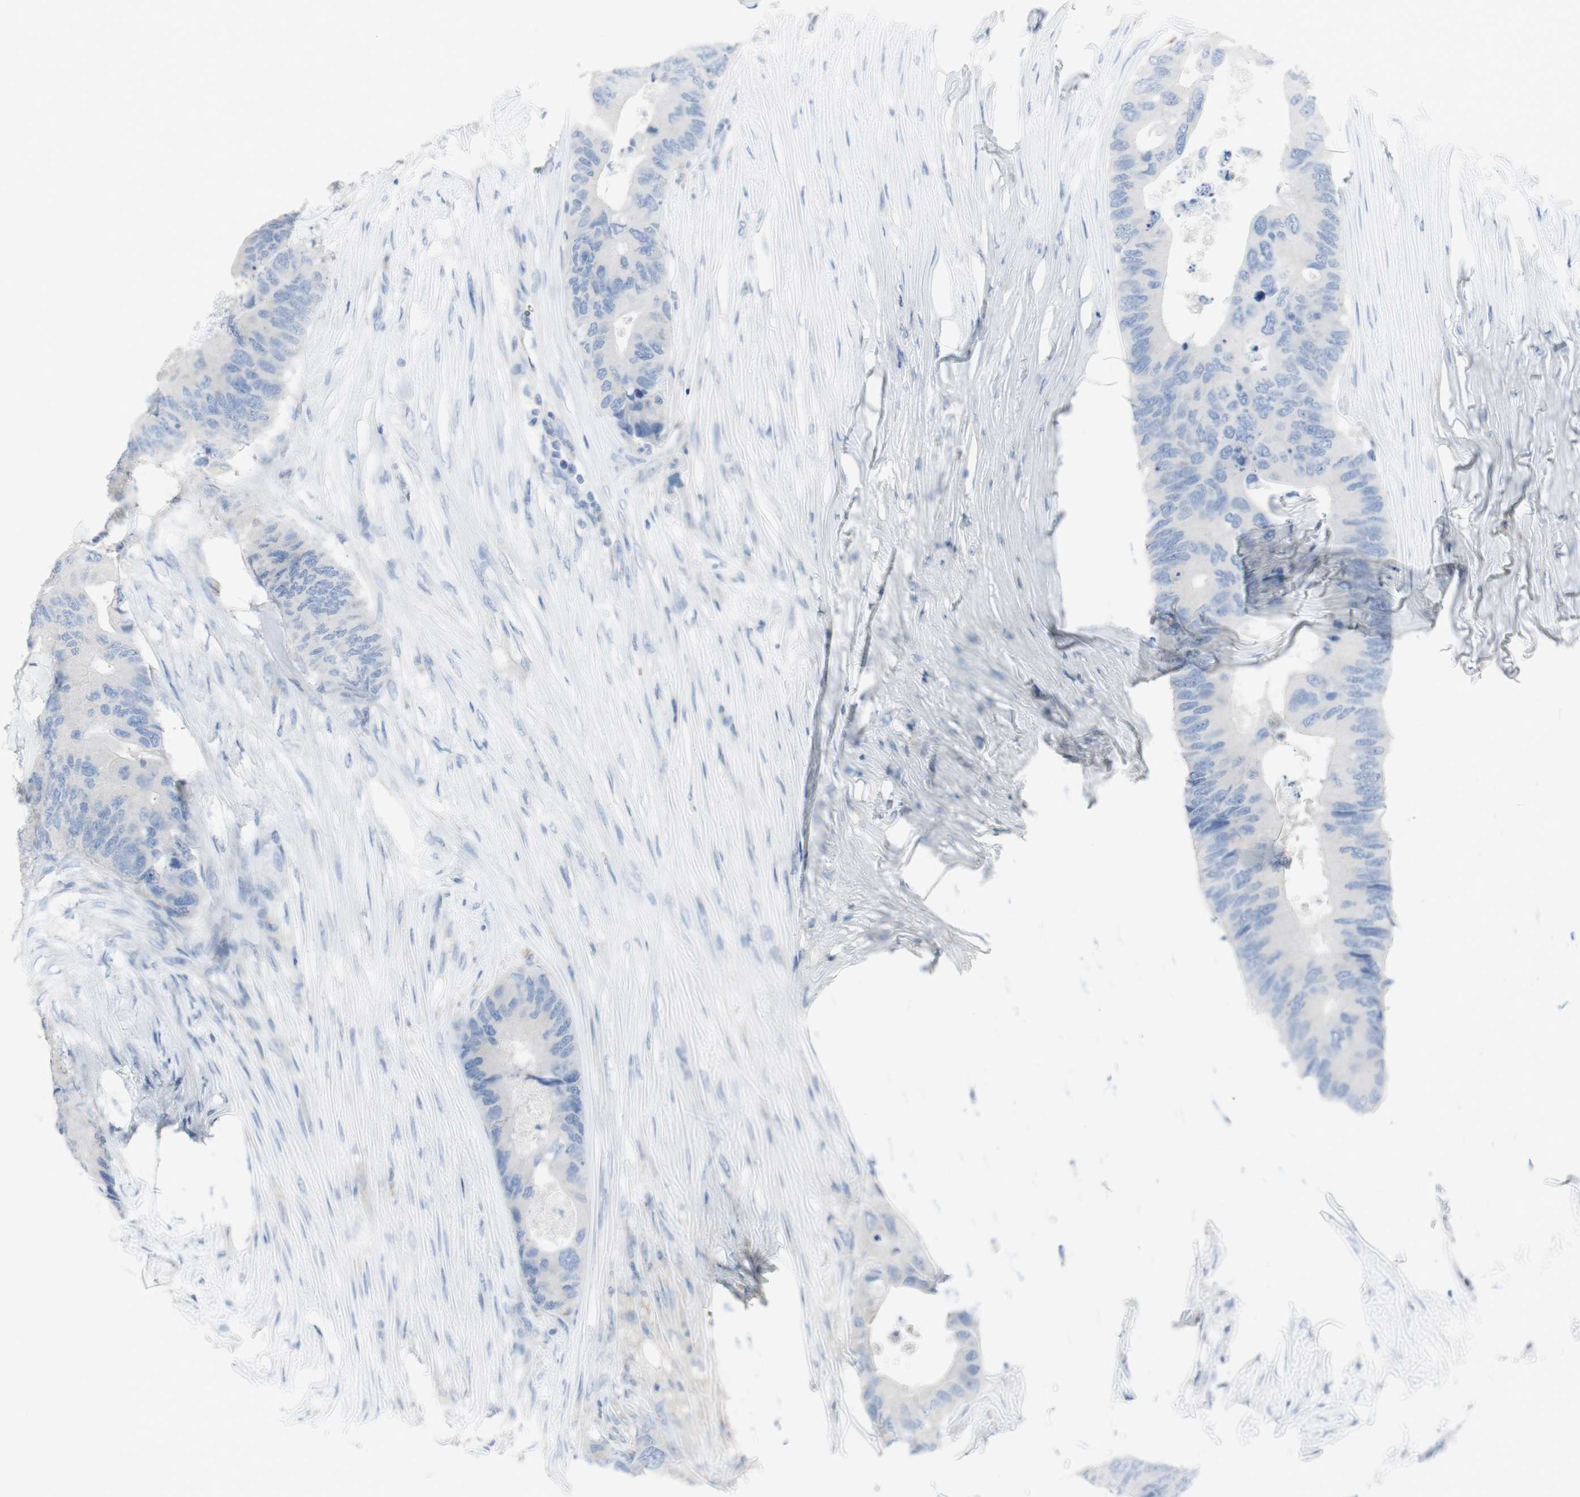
{"staining": {"intensity": "negative", "quantity": "none", "location": "none"}, "tissue": "colorectal cancer", "cell_type": "Tumor cells", "image_type": "cancer", "snomed": [{"axis": "morphology", "description": "Adenocarcinoma, NOS"}, {"axis": "topography", "description": "Colon"}], "caption": "This image is of colorectal cancer (adenocarcinoma) stained with IHC to label a protein in brown with the nuclei are counter-stained blue. There is no staining in tumor cells.", "gene": "CD207", "patient": {"sex": "male", "age": 71}}